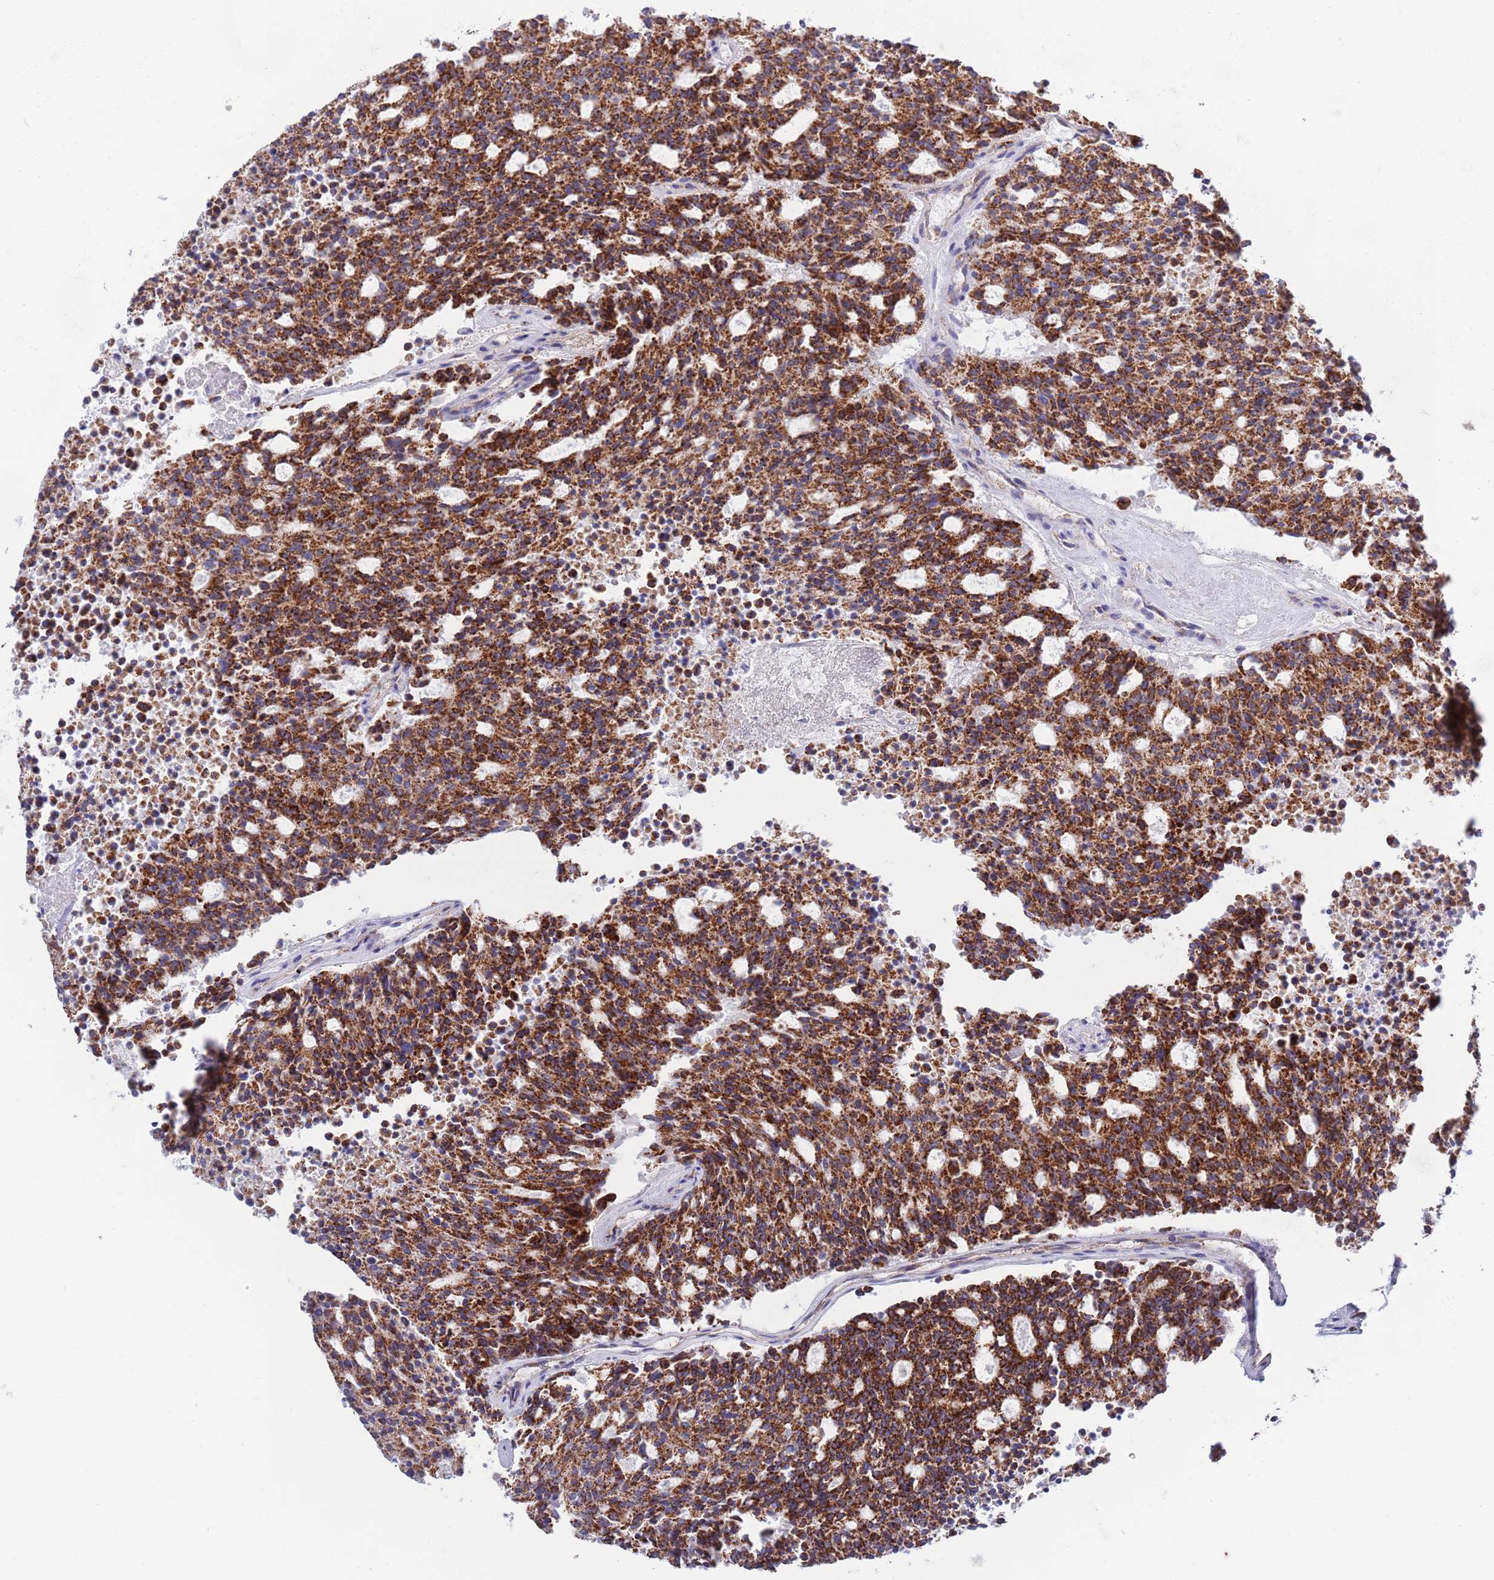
{"staining": {"intensity": "strong", "quantity": ">75%", "location": "cytoplasmic/membranous"}, "tissue": "carcinoid", "cell_type": "Tumor cells", "image_type": "cancer", "snomed": [{"axis": "morphology", "description": "Carcinoid, malignant, NOS"}, {"axis": "topography", "description": "Pancreas"}], "caption": "Malignant carcinoid was stained to show a protein in brown. There is high levels of strong cytoplasmic/membranous positivity in approximately >75% of tumor cells.", "gene": "EMC8", "patient": {"sex": "female", "age": 54}}